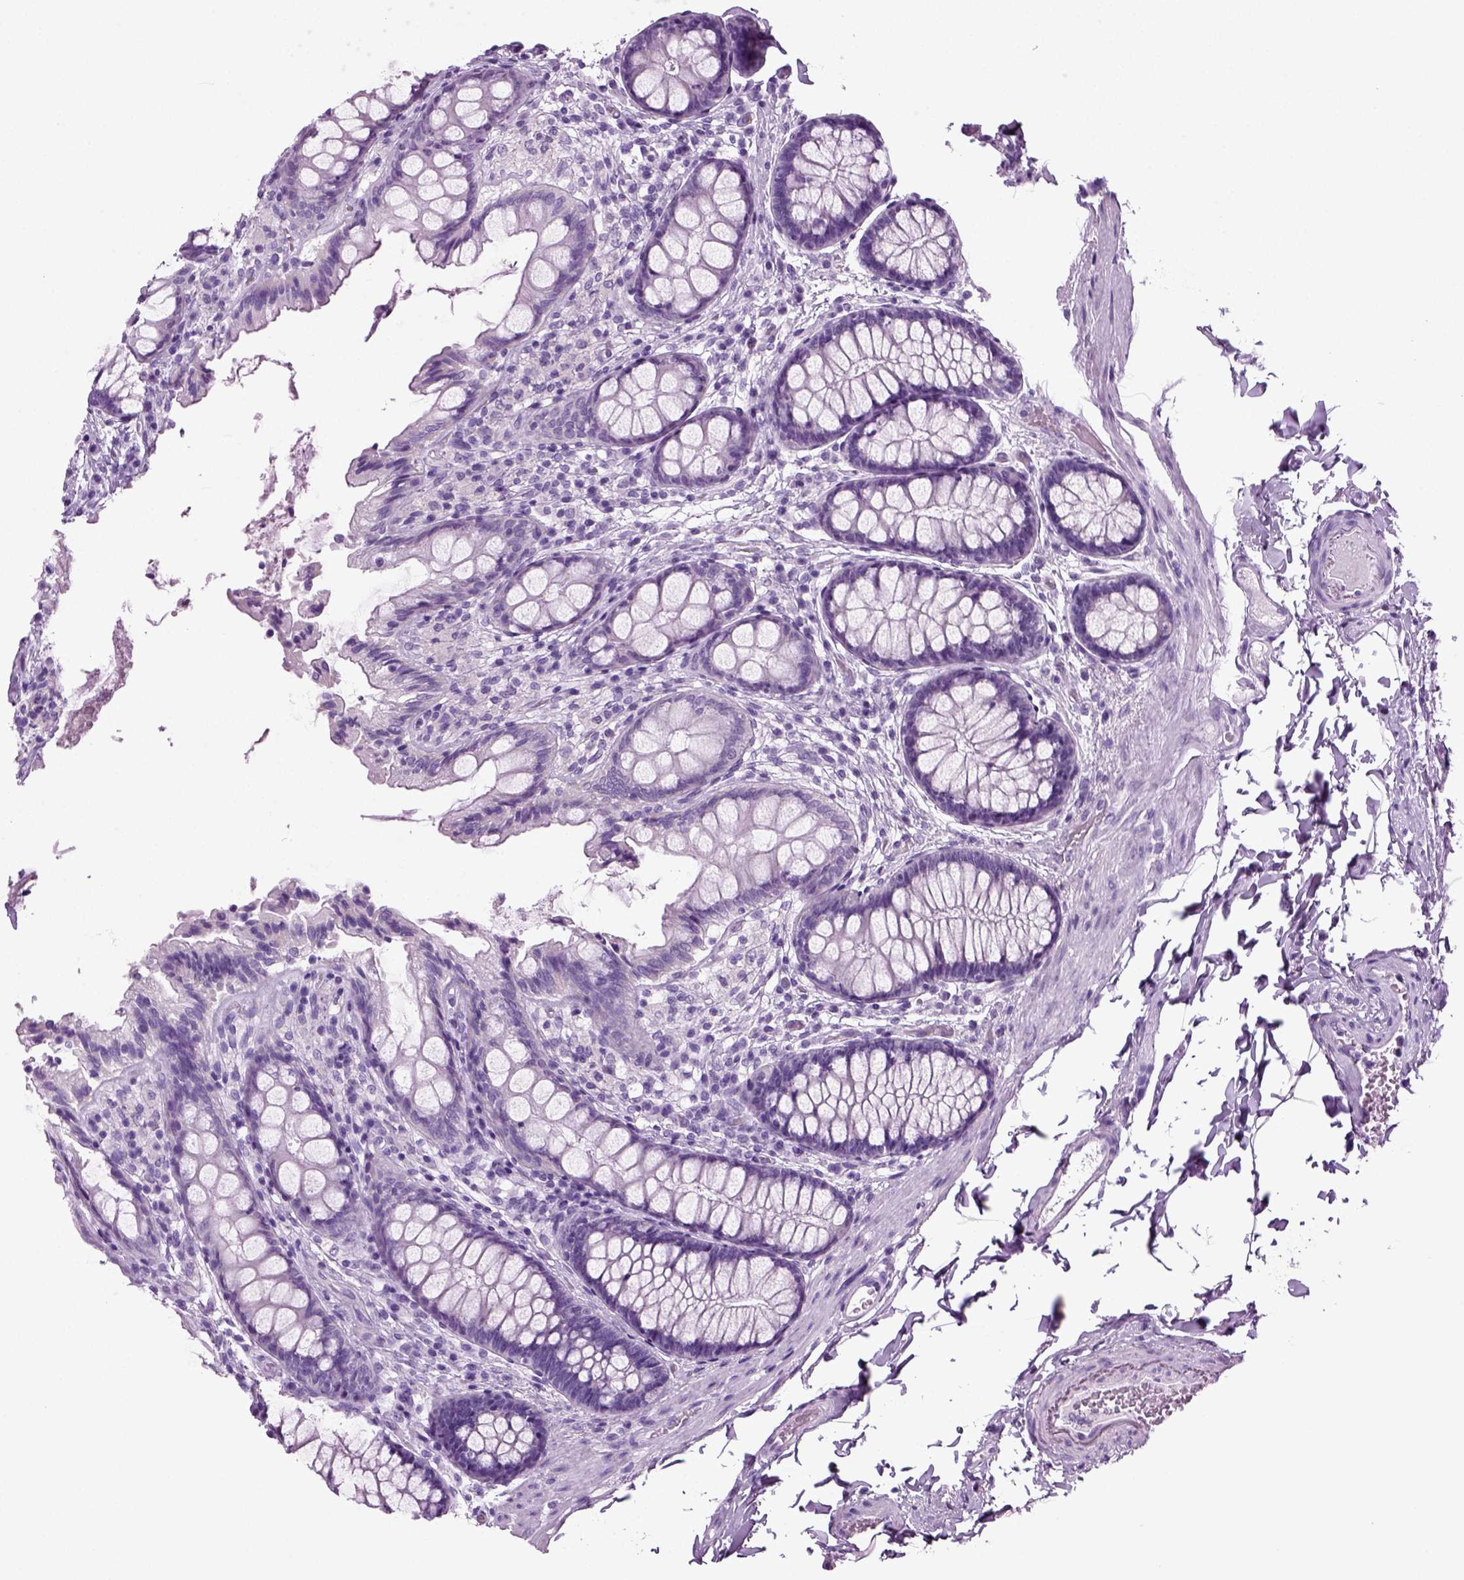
{"staining": {"intensity": "negative", "quantity": "none", "location": "none"}, "tissue": "colon", "cell_type": "Endothelial cells", "image_type": "normal", "snomed": [{"axis": "morphology", "description": "Normal tissue, NOS"}, {"axis": "topography", "description": "Colon"}], "caption": "IHC micrograph of benign colon: human colon stained with DAB (3,3'-diaminobenzidine) displays no significant protein expression in endothelial cells.", "gene": "CD109", "patient": {"sex": "female", "age": 86}}